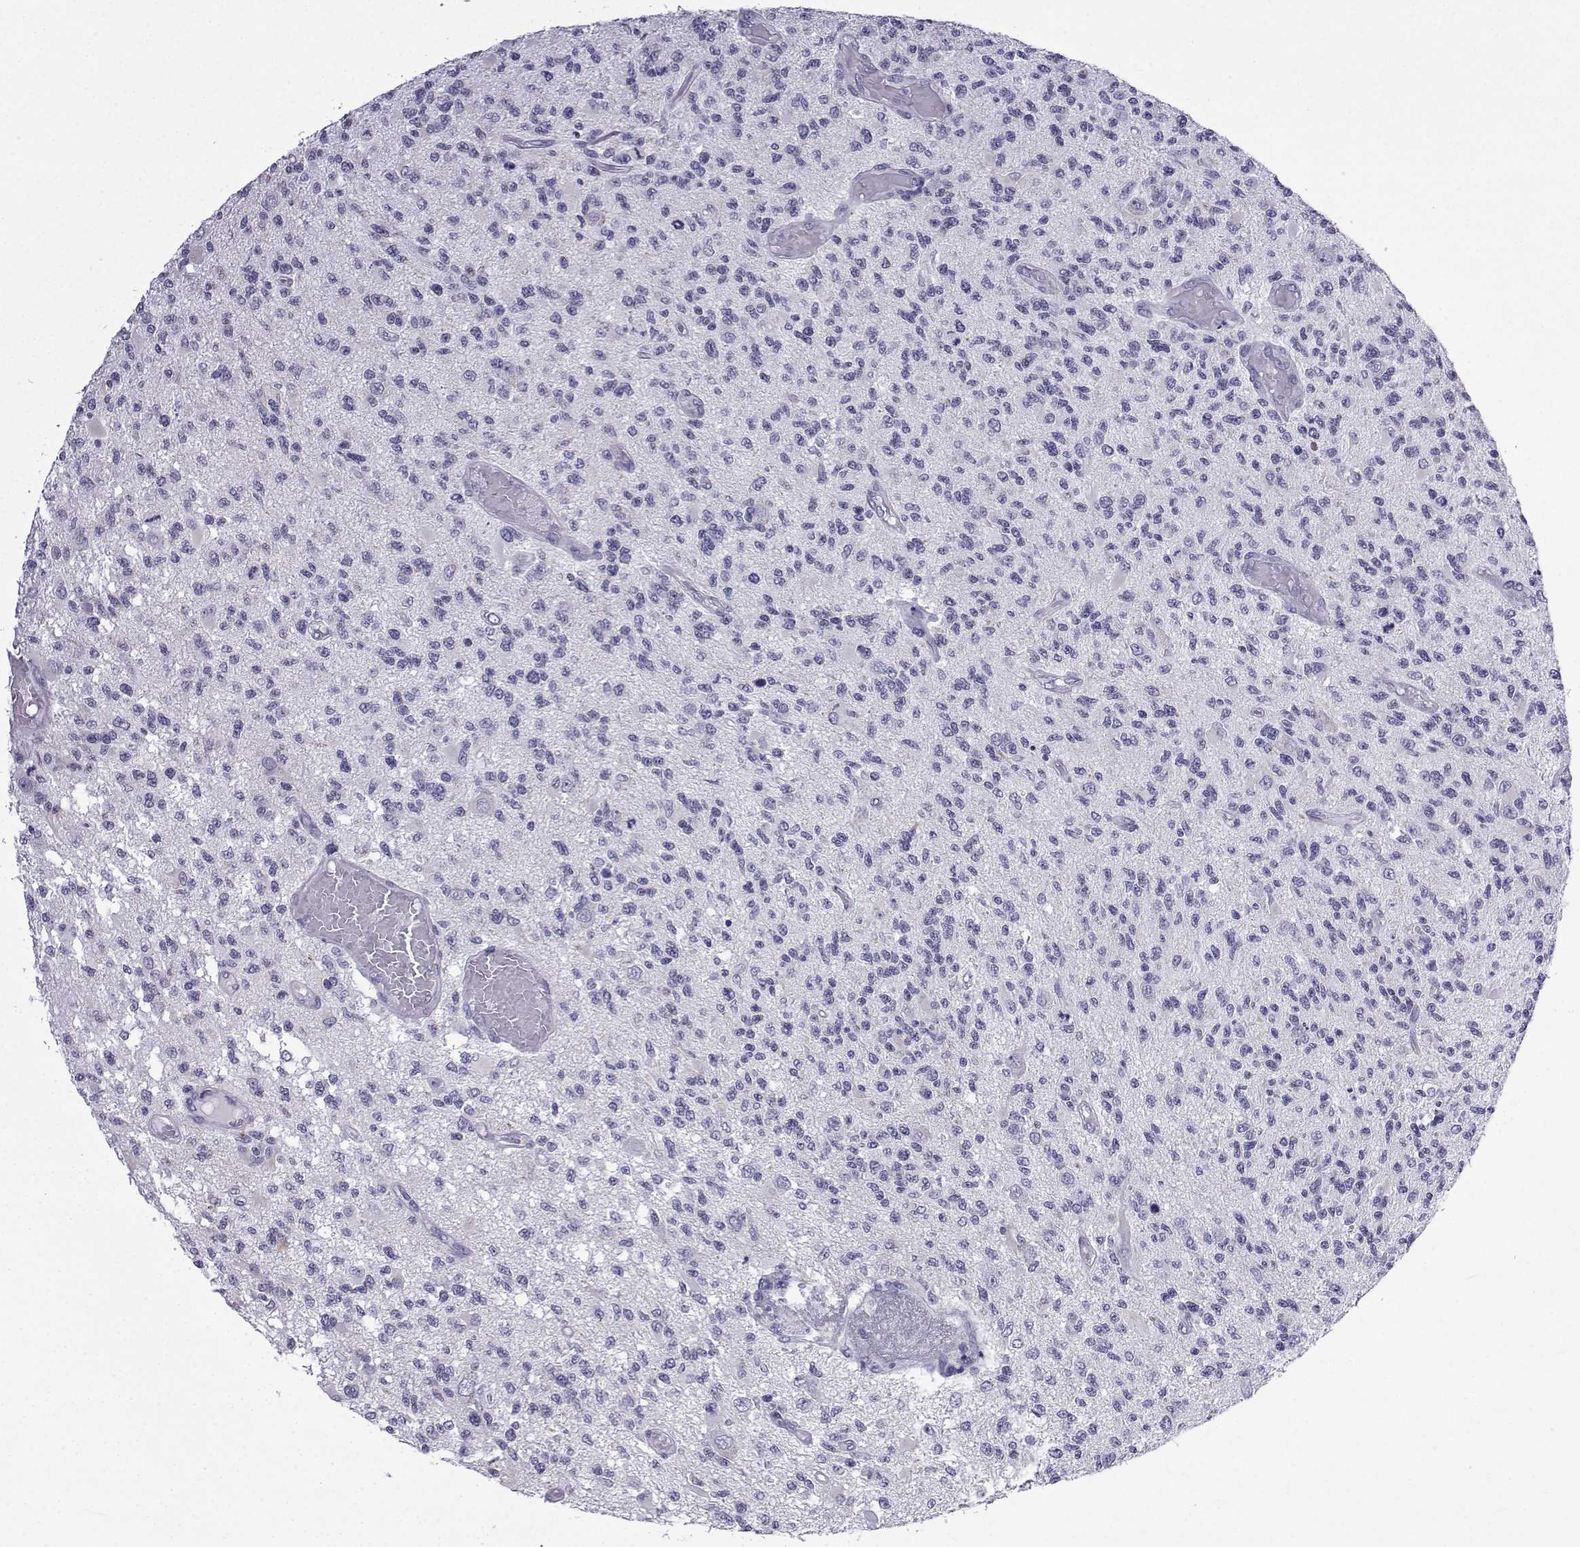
{"staining": {"intensity": "negative", "quantity": "none", "location": "none"}, "tissue": "glioma", "cell_type": "Tumor cells", "image_type": "cancer", "snomed": [{"axis": "morphology", "description": "Glioma, malignant, High grade"}, {"axis": "topography", "description": "Brain"}], "caption": "High magnification brightfield microscopy of glioma stained with DAB (brown) and counterstained with hematoxylin (blue): tumor cells show no significant expression.", "gene": "ACRBP", "patient": {"sex": "female", "age": 63}}